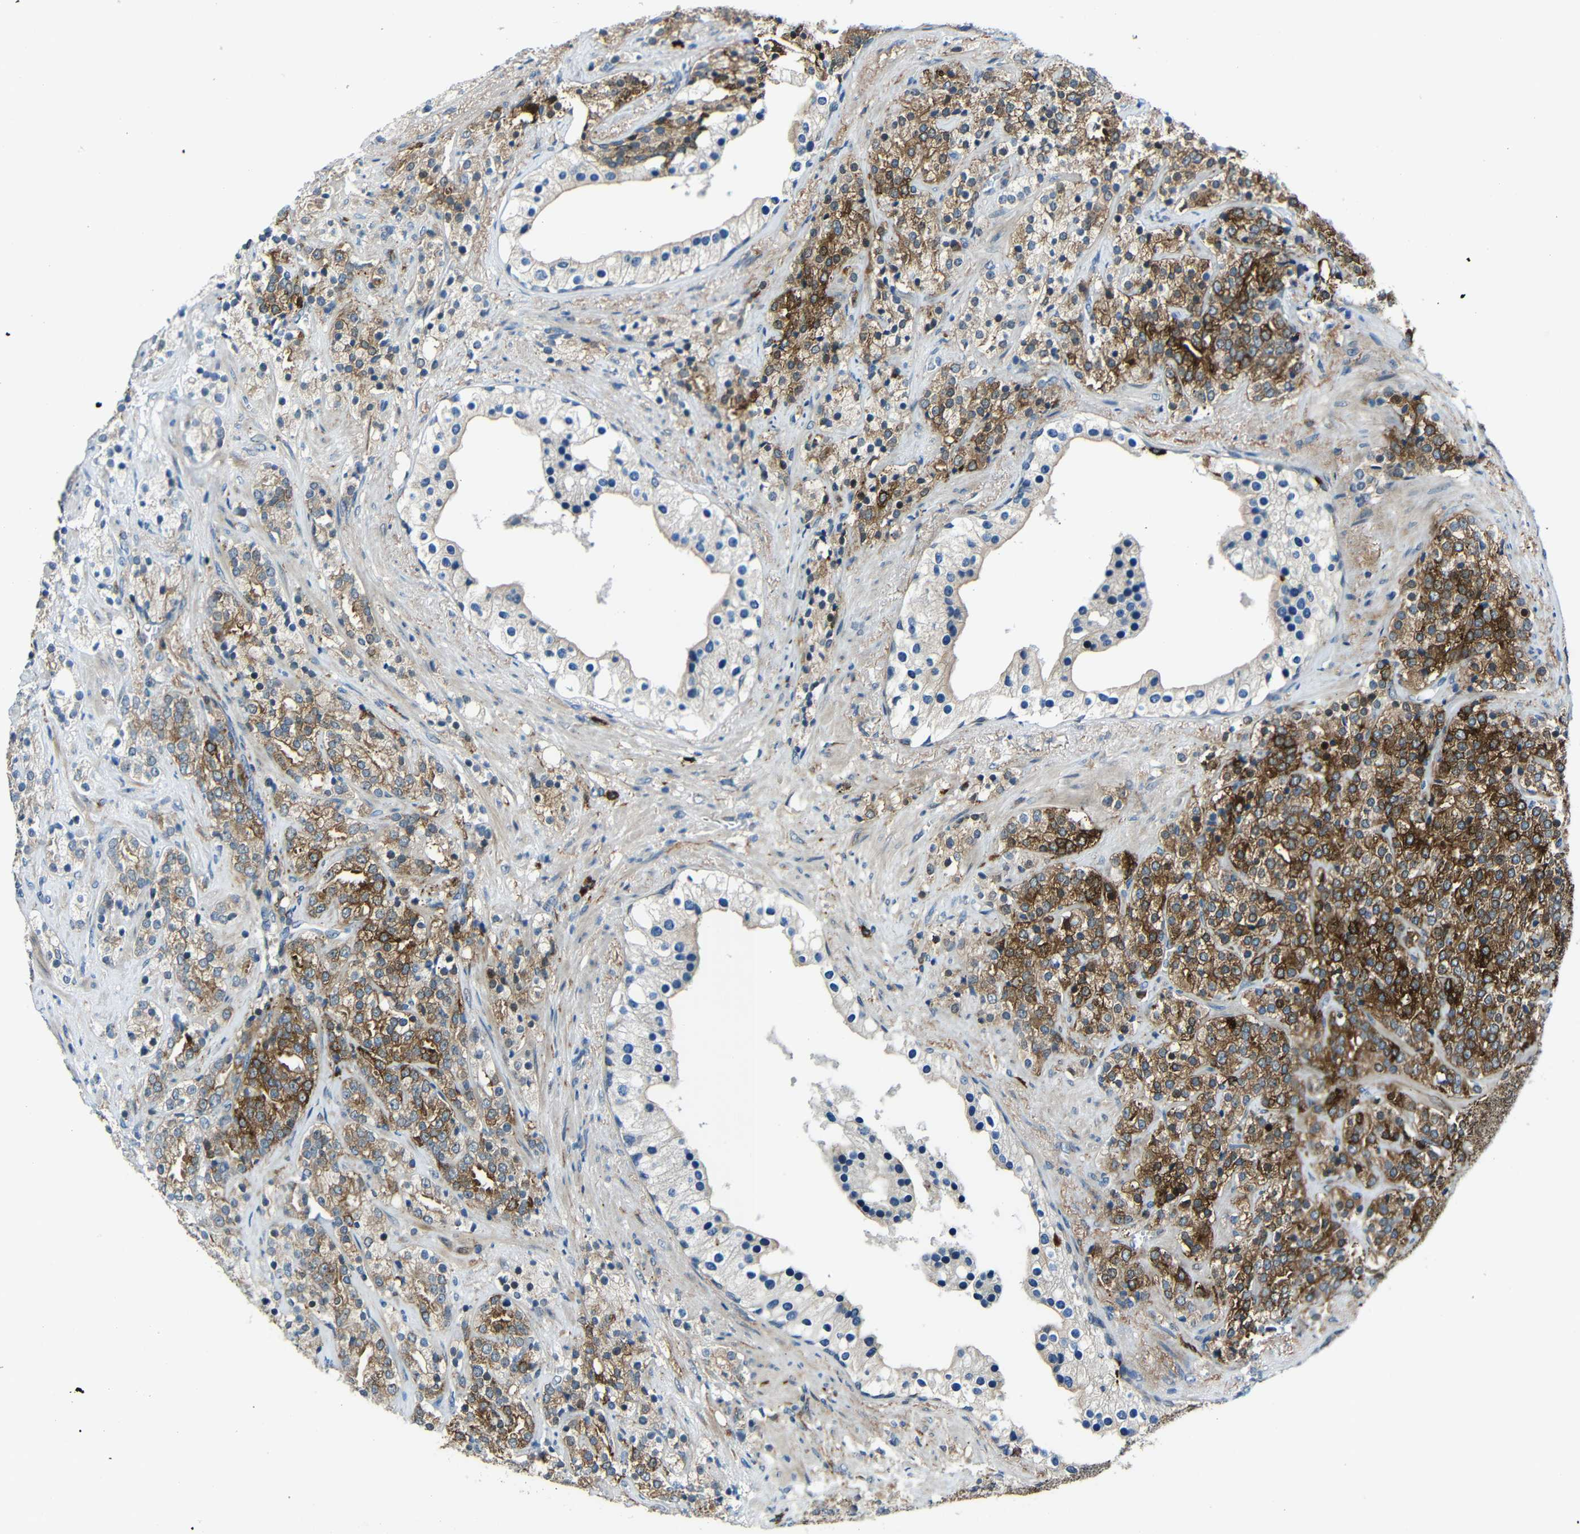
{"staining": {"intensity": "strong", "quantity": "25%-75%", "location": "cytoplasmic/membranous"}, "tissue": "prostate cancer", "cell_type": "Tumor cells", "image_type": "cancer", "snomed": [{"axis": "morphology", "description": "Adenocarcinoma, High grade"}, {"axis": "topography", "description": "Prostate"}], "caption": "Prostate high-grade adenocarcinoma tissue exhibits strong cytoplasmic/membranous positivity in about 25%-75% of tumor cells", "gene": "DCLK1", "patient": {"sex": "male", "age": 71}}